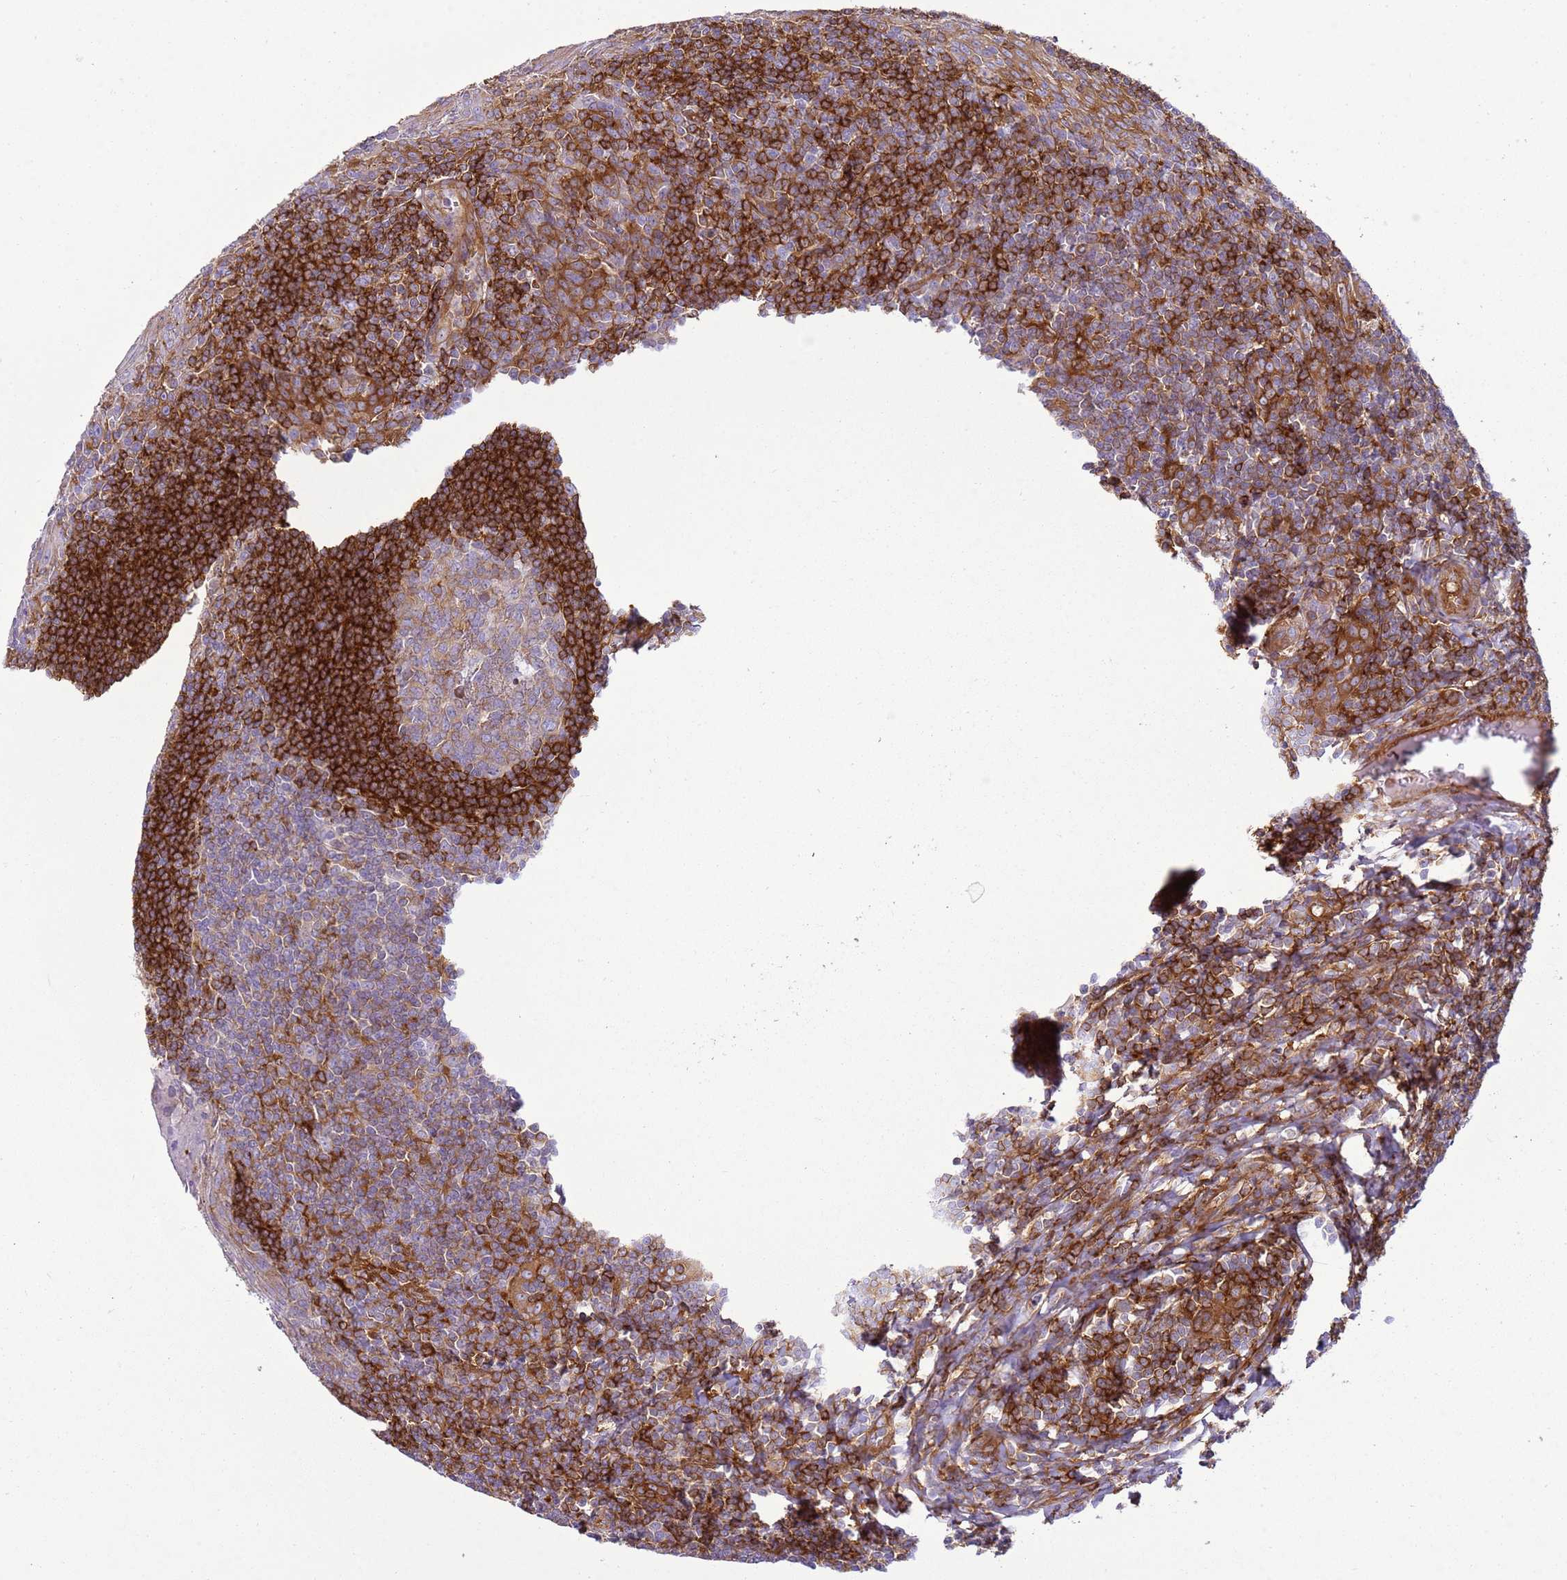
{"staining": {"intensity": "moderate", "quantity": ">75%", "location": "cytoplasmic/membranous"}, "tissue": "tonsil", "cell_type": "Germinal center cells", "image_type": "normal", "snomed": [{"axis": "morphology", "description": "Normal tissue, NOS"}, {"axis": "topography", "description": "Tonsil"}], "caption": "Protein staining reveals moderate cytoplasmic/membranous positivity in approximately >75% of germinal center cells in unremarkable tonsil. The staining is performed using DAB brown chromogen to label protein expression. The nuclei are counter-stained blue using hematoxylin.", "gene": "SNX21", "patient": {"sex": "male", "age": 27}}